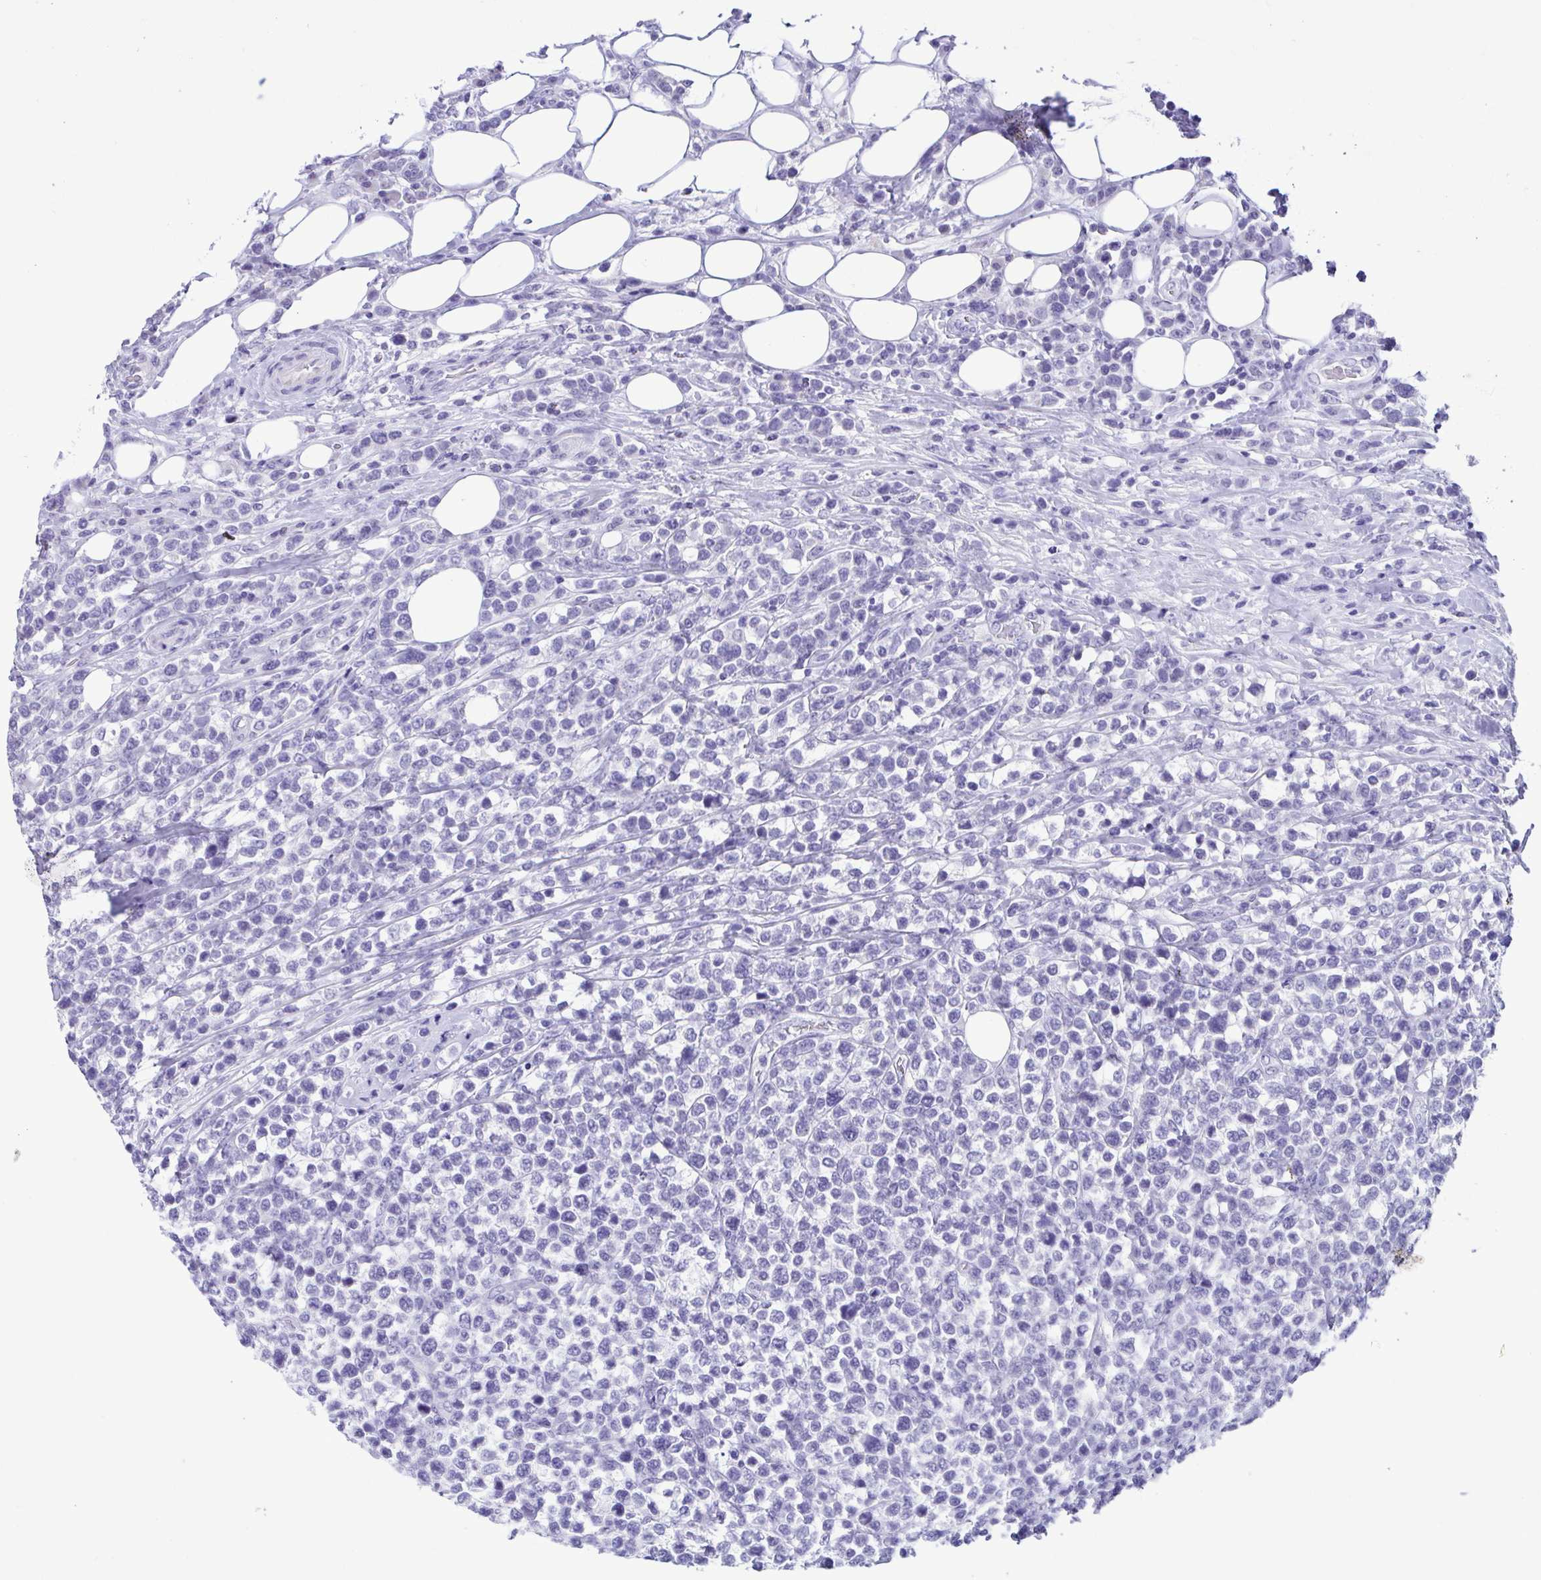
{"staining": {"intensity": "negative", "quantity": "none", "location": "none"}, "tissue": "lymphoma", "cell_type": "Tumor cells", "image_type": "cancer", "snomed": [{"axis": "morphology", "description": "Malignant lymphoma, non-Hodgkin's type, High grade"}, {"axis": "topography", "description": "Soft tissue"}], "caption": "A histopathology image of high-grade malignant lymphoma, non-Hodgkin's type stained for a protein reveals no brown staining in tumor cells.", "gene": "CBY2", "patient": {"sex": "female", "age": 56}}